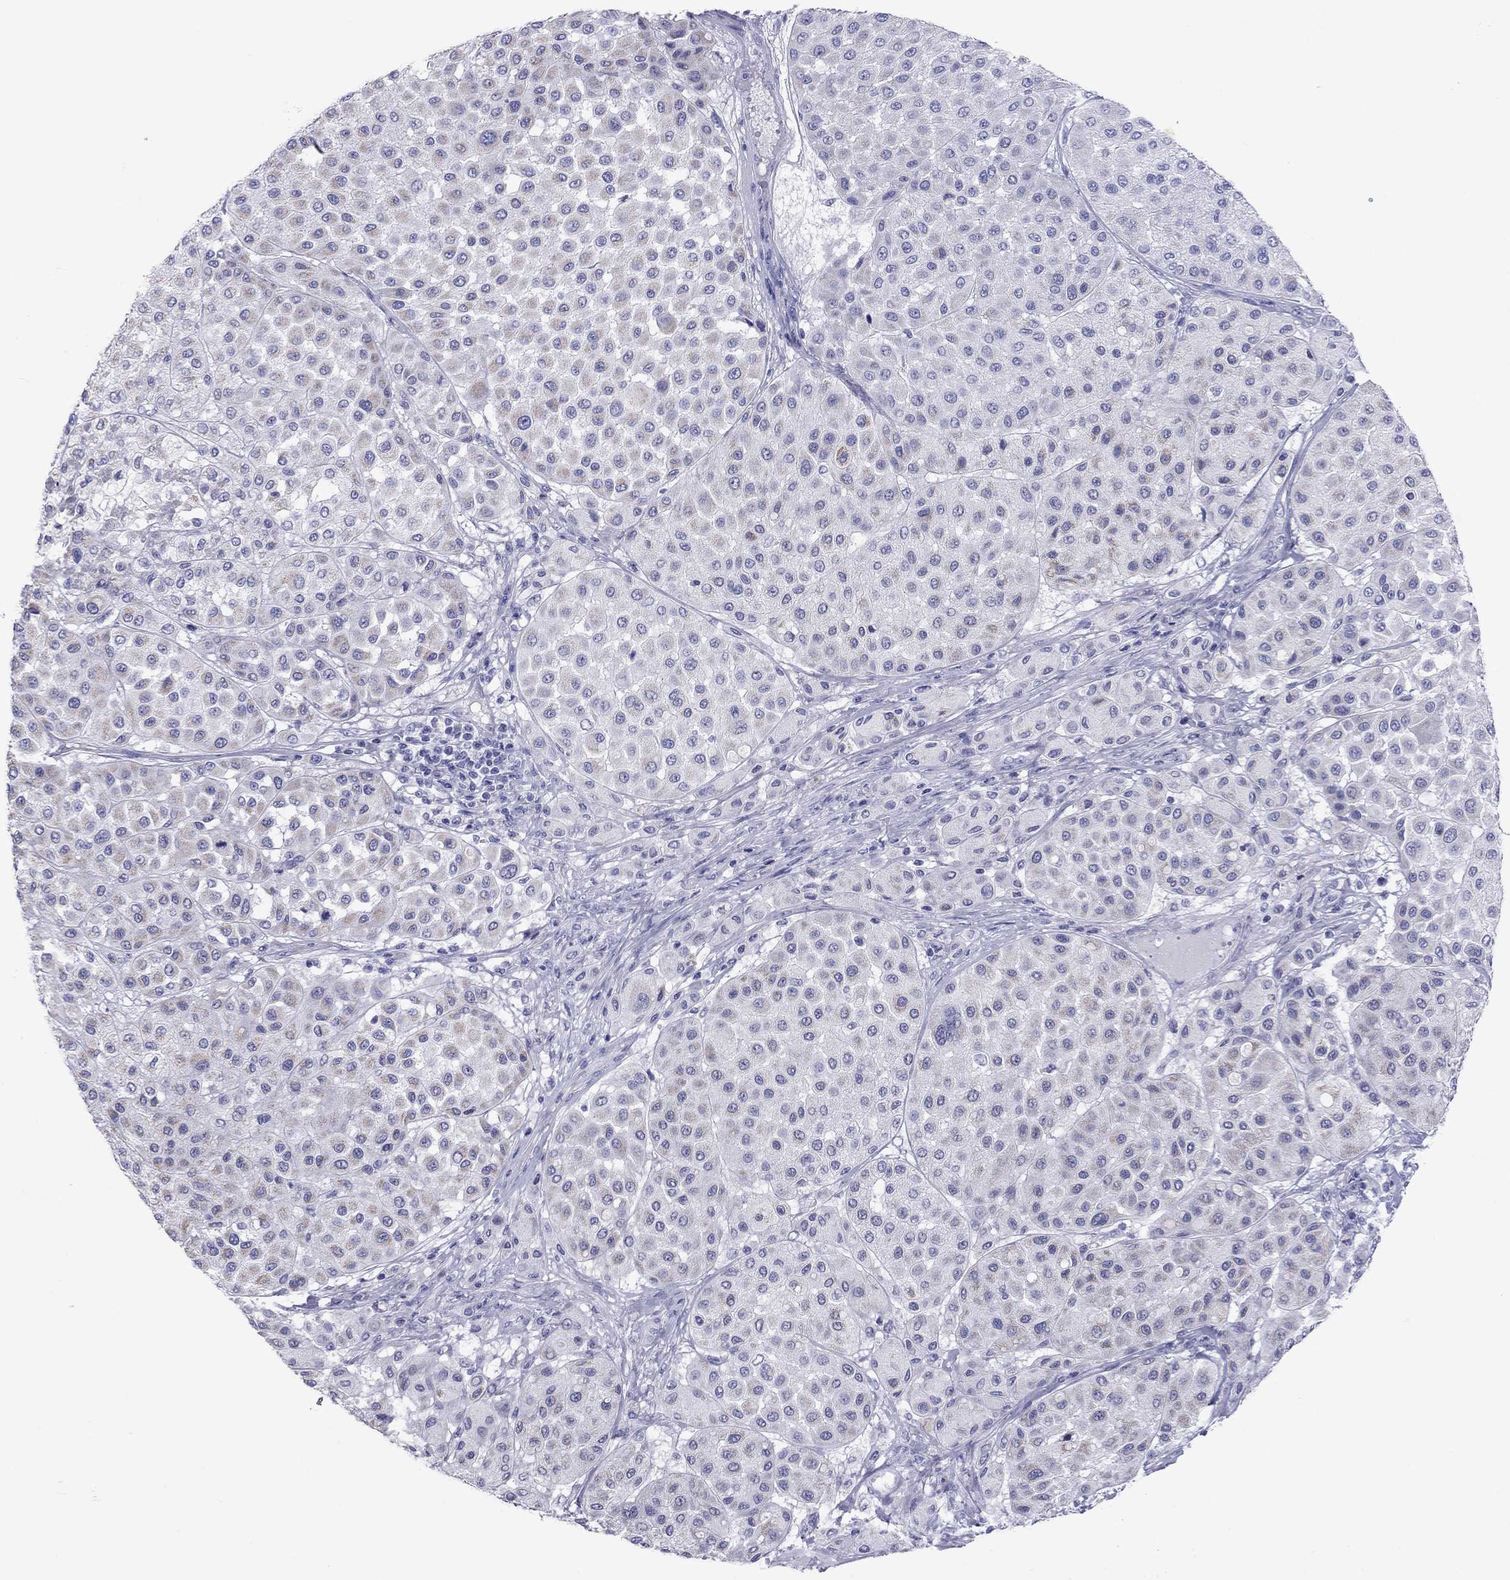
{"staining": {"intensity": "negative", "quantity": "none", "location": "none"}, "tissue": "melanoma", "cell_type": "Tumor cells", "image_type": "cancer", "snomed": [{"axis": "morphology", "description": "Malignant melanoma, Metastatic site"}, {"axis": "topography", "description": "Smooth muscle"}], "caption": "DAB immunohistochemical staining of human melanoma demonstrates no significant expression in tumor cells.", "gene": "DPY19L2", "patient": {"sex": "male", "age": 41}}